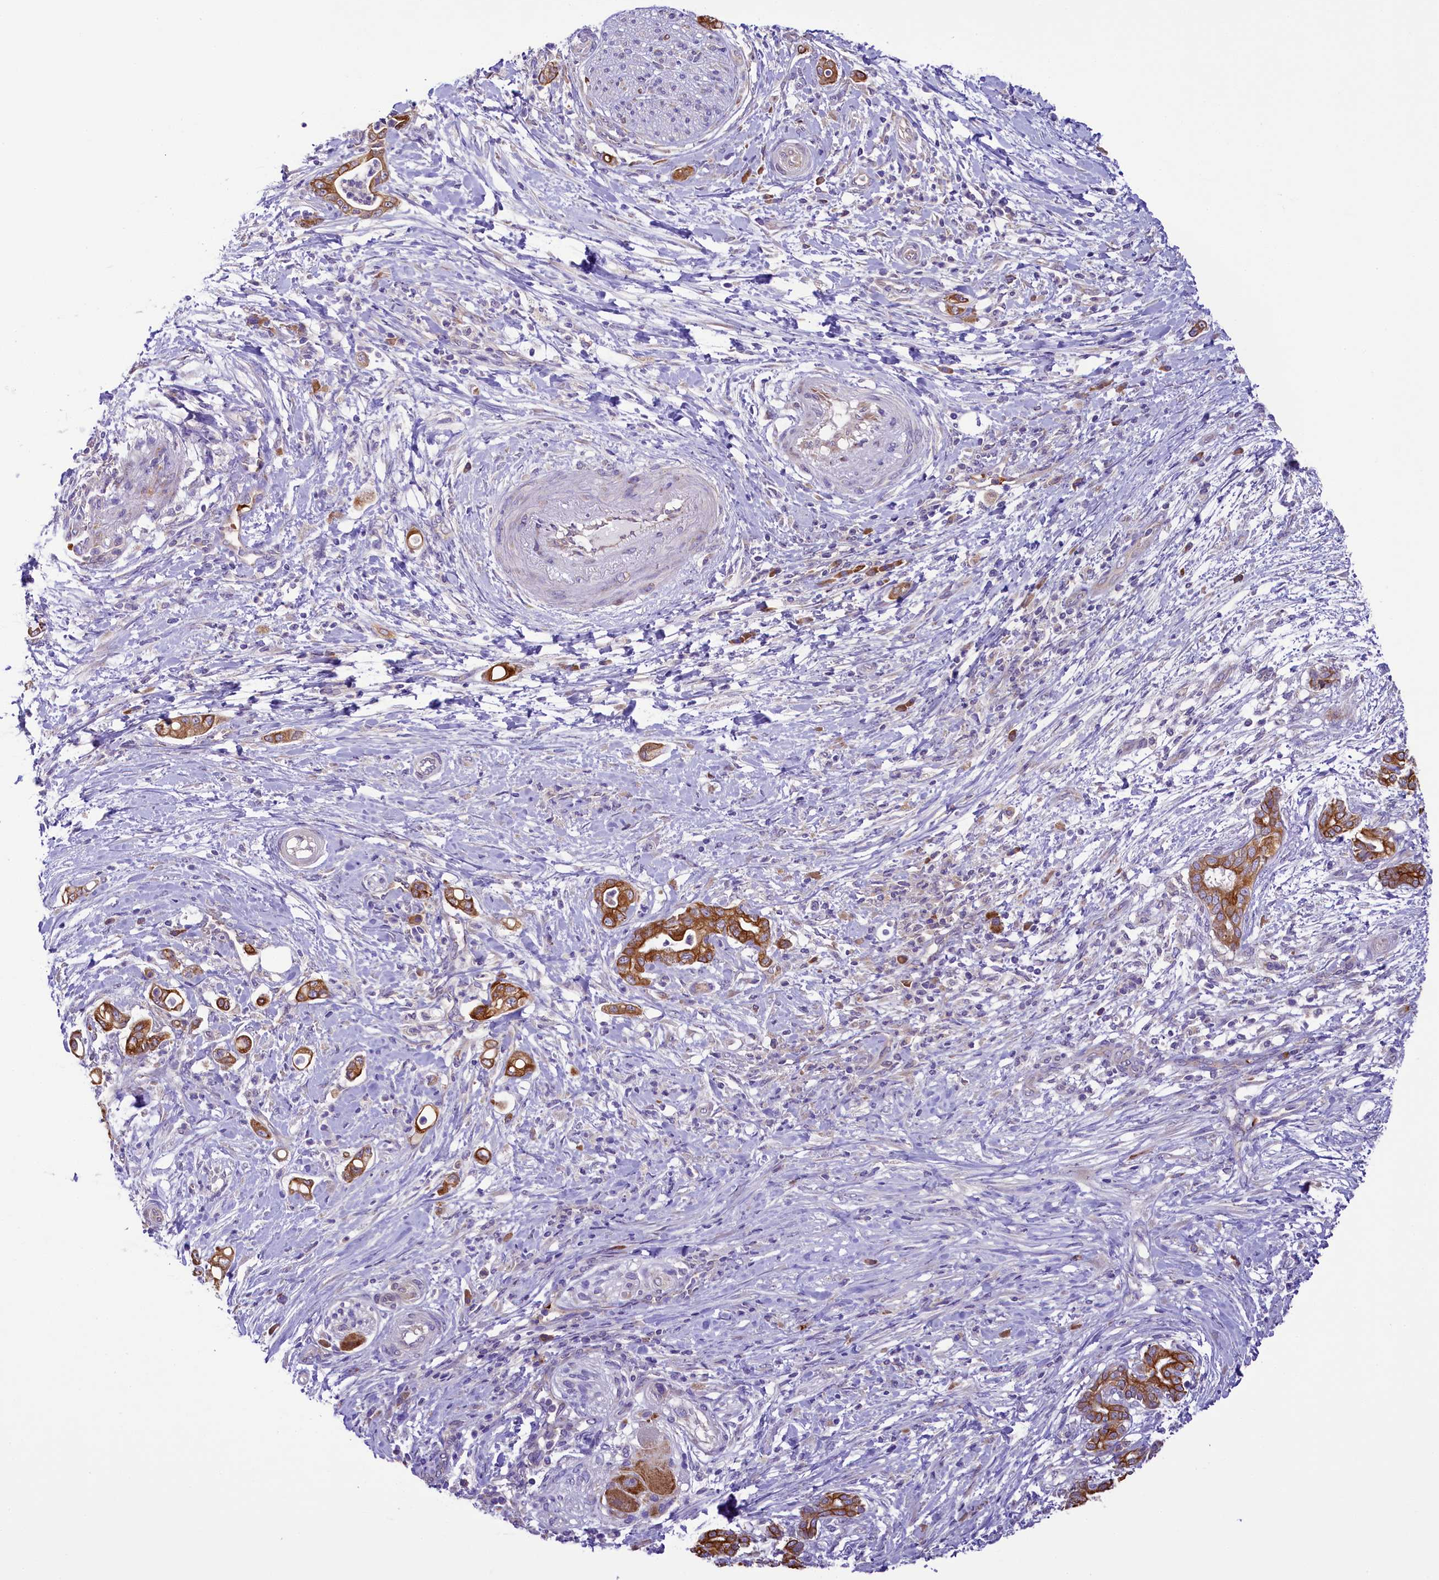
{"staining": {"intensity": "strong", "quantity": ">75%", "location": "cytoplasmic/membranous"}, "tissue": "pancreatic cancer", "cell_type": "Tumor cells", "image_type": "cancer", "snomed": [{"axis": "morphology", "description": "Adenocarcinoma, NOS"}, {"axis": "topography", "description": "Pancreas"}], "caption": "A micrograph of human adenocarcinoma (pancreatic) stained for a protein demonstrates strong cytoplasmic/membranous brown staining in tumor cells.", "gene": "LARP4", "patient": {"sex": "female", "age": 55}}